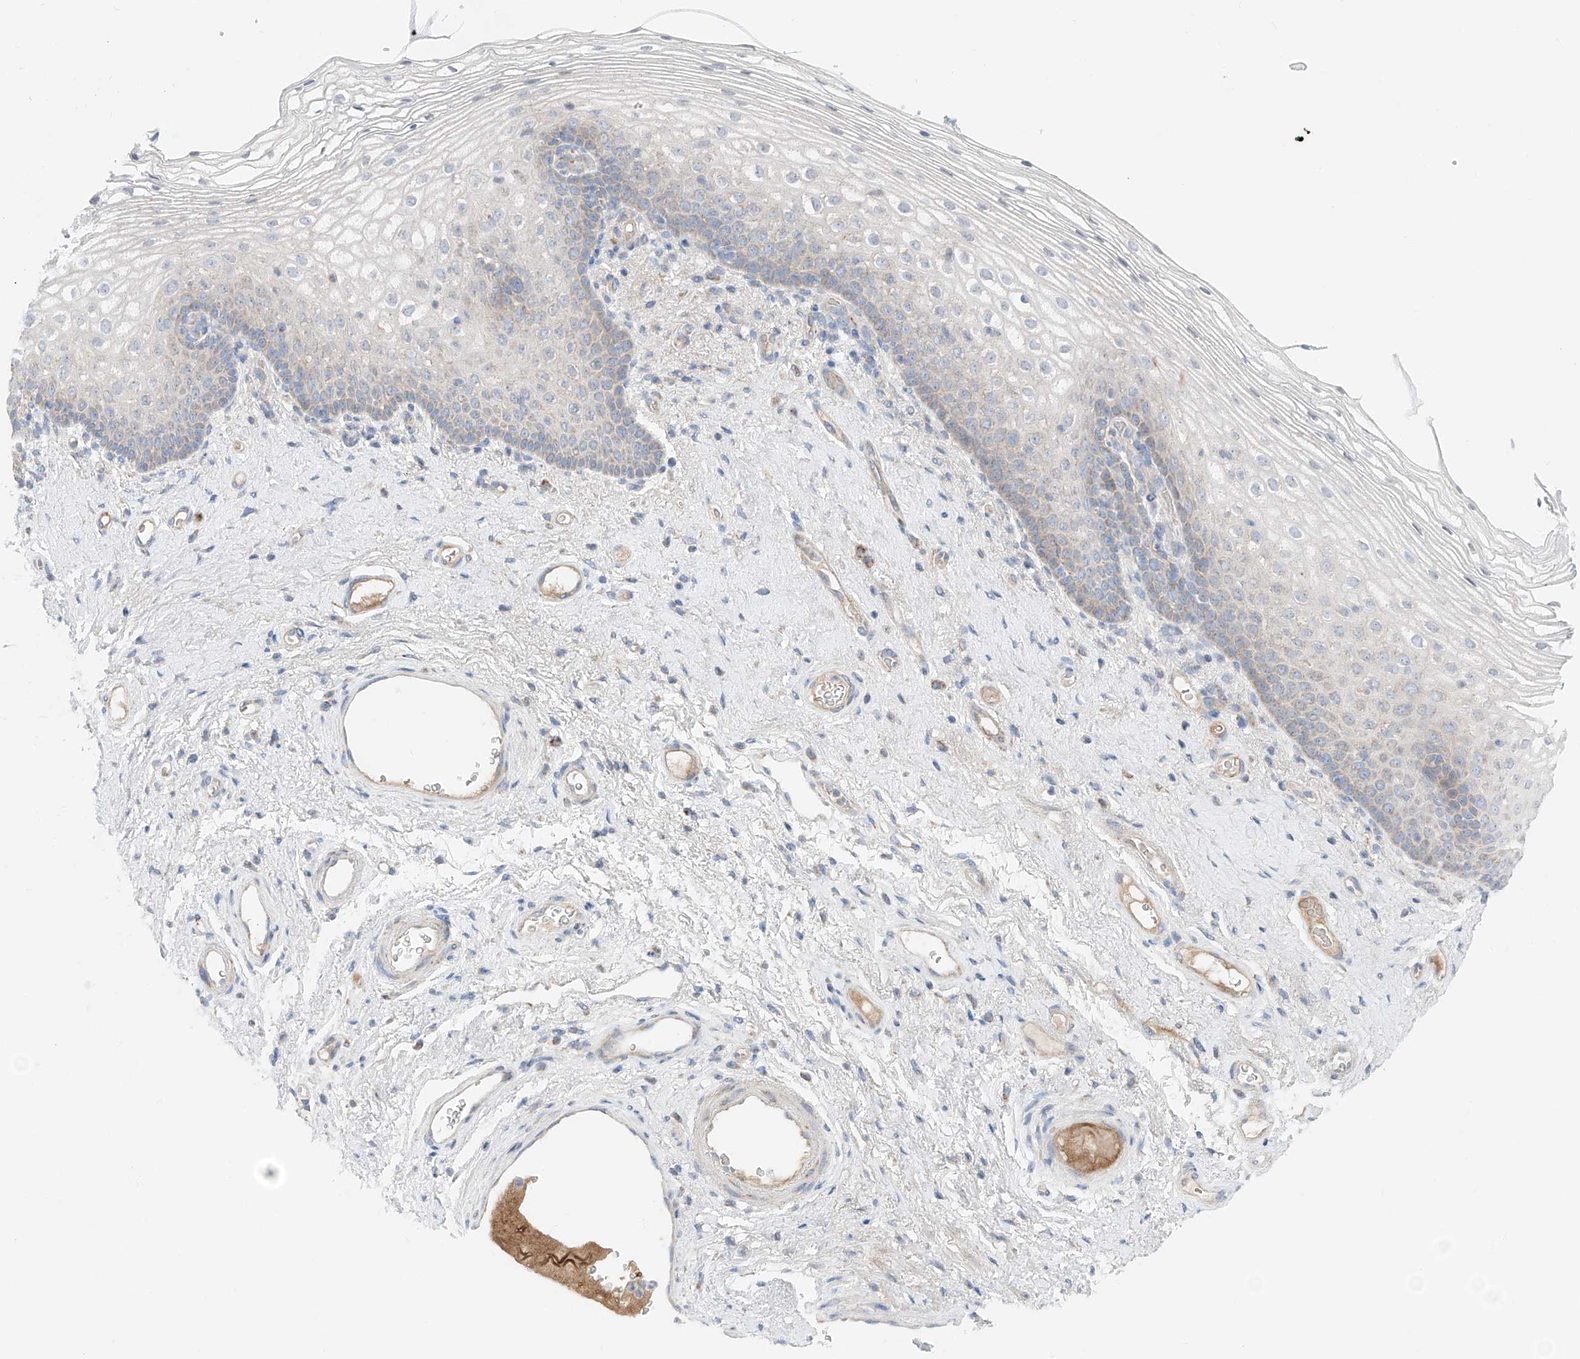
{"staining": {"intensity": "negative", "quantity": "none", "location": "none"}, "tissue": "vagina", "cell_type": "Squamous epithelial cells", "image_type": "normal", "snomed": [{"axis": "morphology", "description": "Normal tissue, NOS"}, {"axis": "topography", "description": "Vagina"}], "caption": "Immunohistochemical staining of normal human vagina exhibits no significant positivity in squamous epithelial cells.", "gene": "MRAP", "patient": {"sex": "female", "age": 60}}